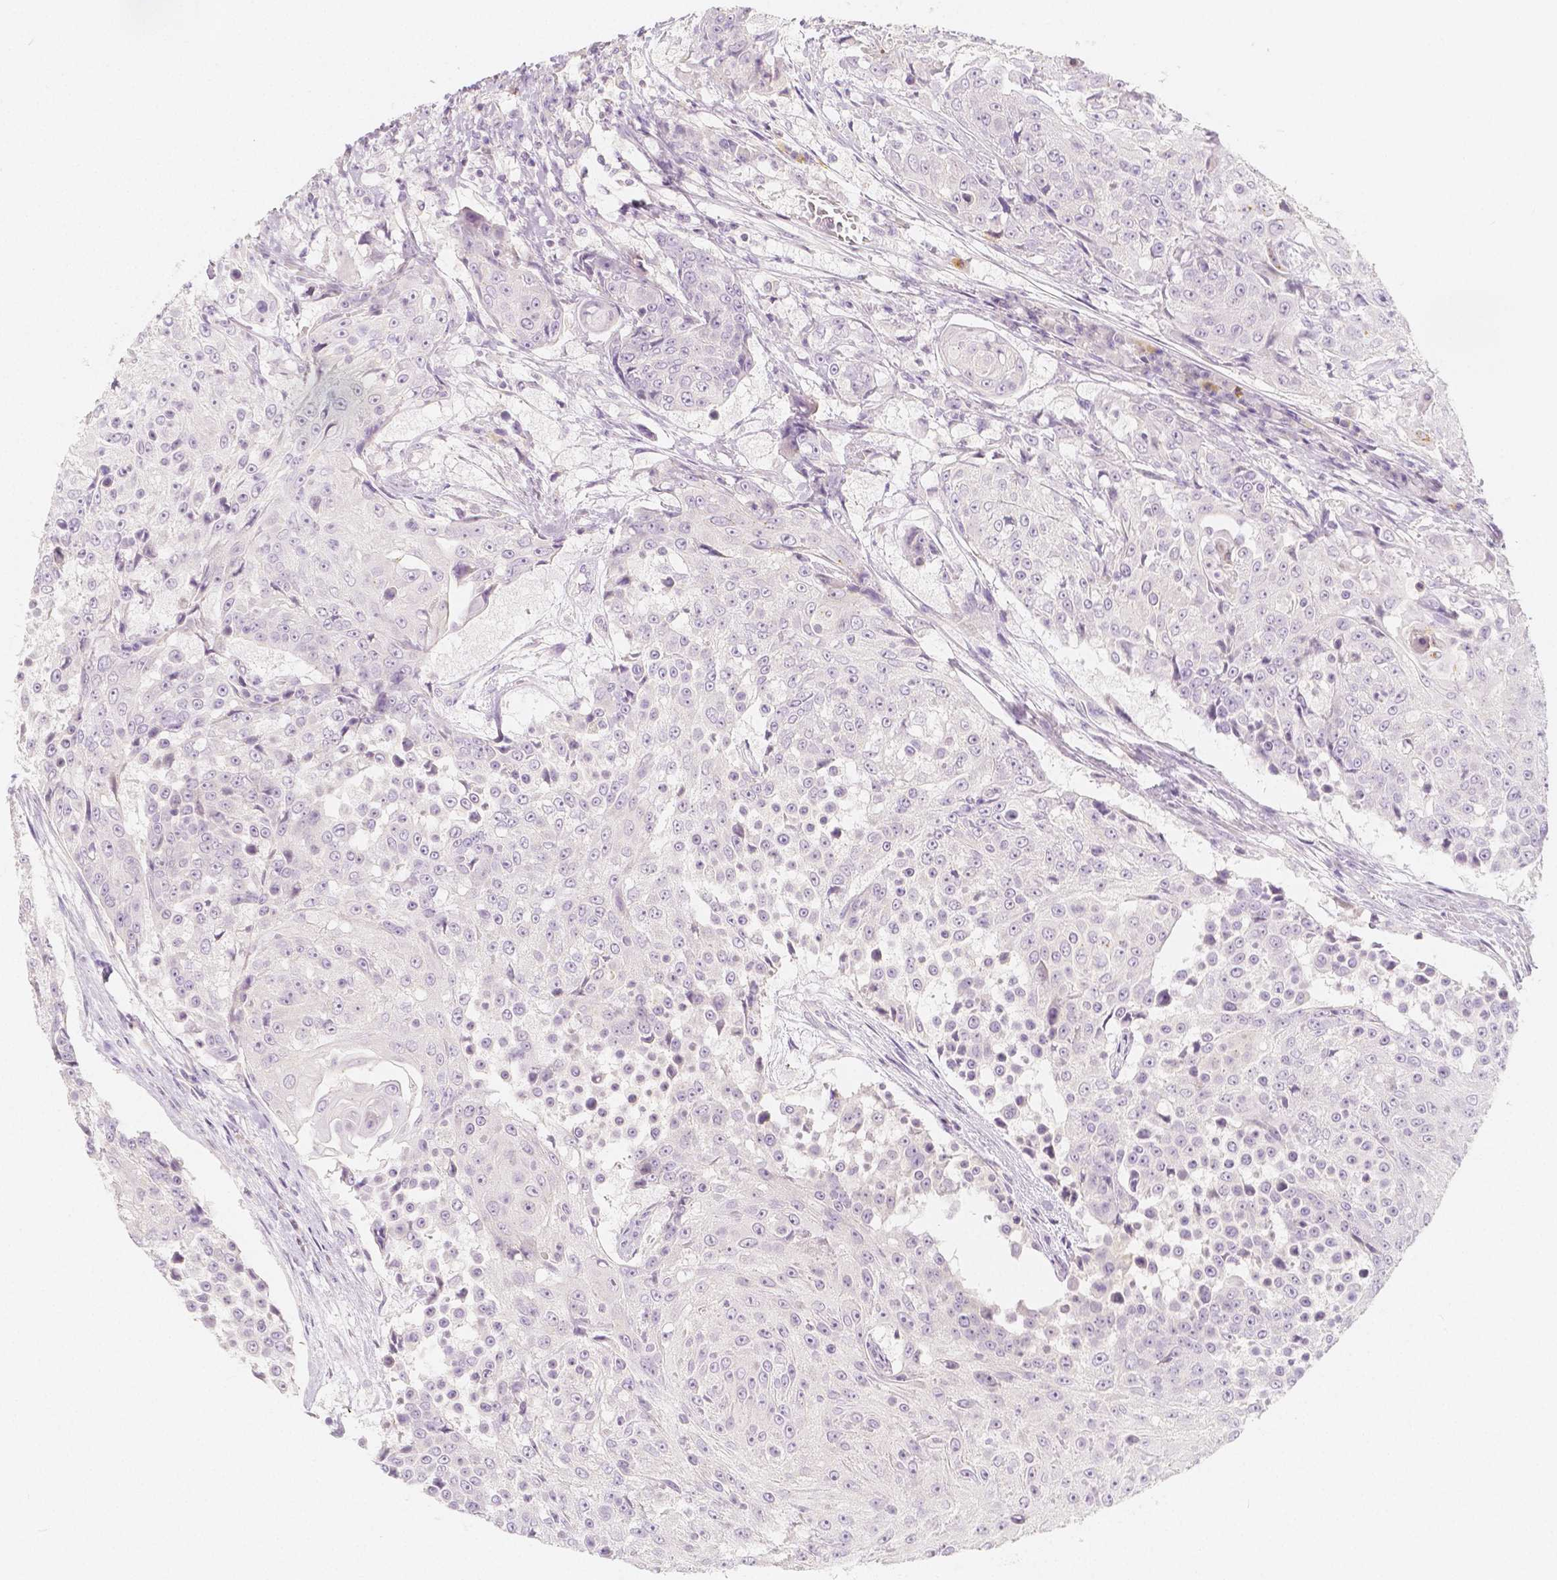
{"staining": {"intensity": "negative", "quantity": "none", "location": "none"}, "tissue": "urothelial cancer", "cell_type": "Tumor cells", "image_type": "cancer", "snomed": [{"axis": "morphology", "description": "Urothelial carcinoma, High grade"}, {"axis": "topography", "description": "Urinary bladder"}], "caption": "DAB immunohistochemical staining of human urothelial cancer reveals no significant expression in tumor cells. (Stains: DAB immunohistochemistry with hematoxylin counter stain, Microscopy: brightfield microscopy at high magnification).", "gene": "BATF", "patient": {"sex": "female", "age": 63}}